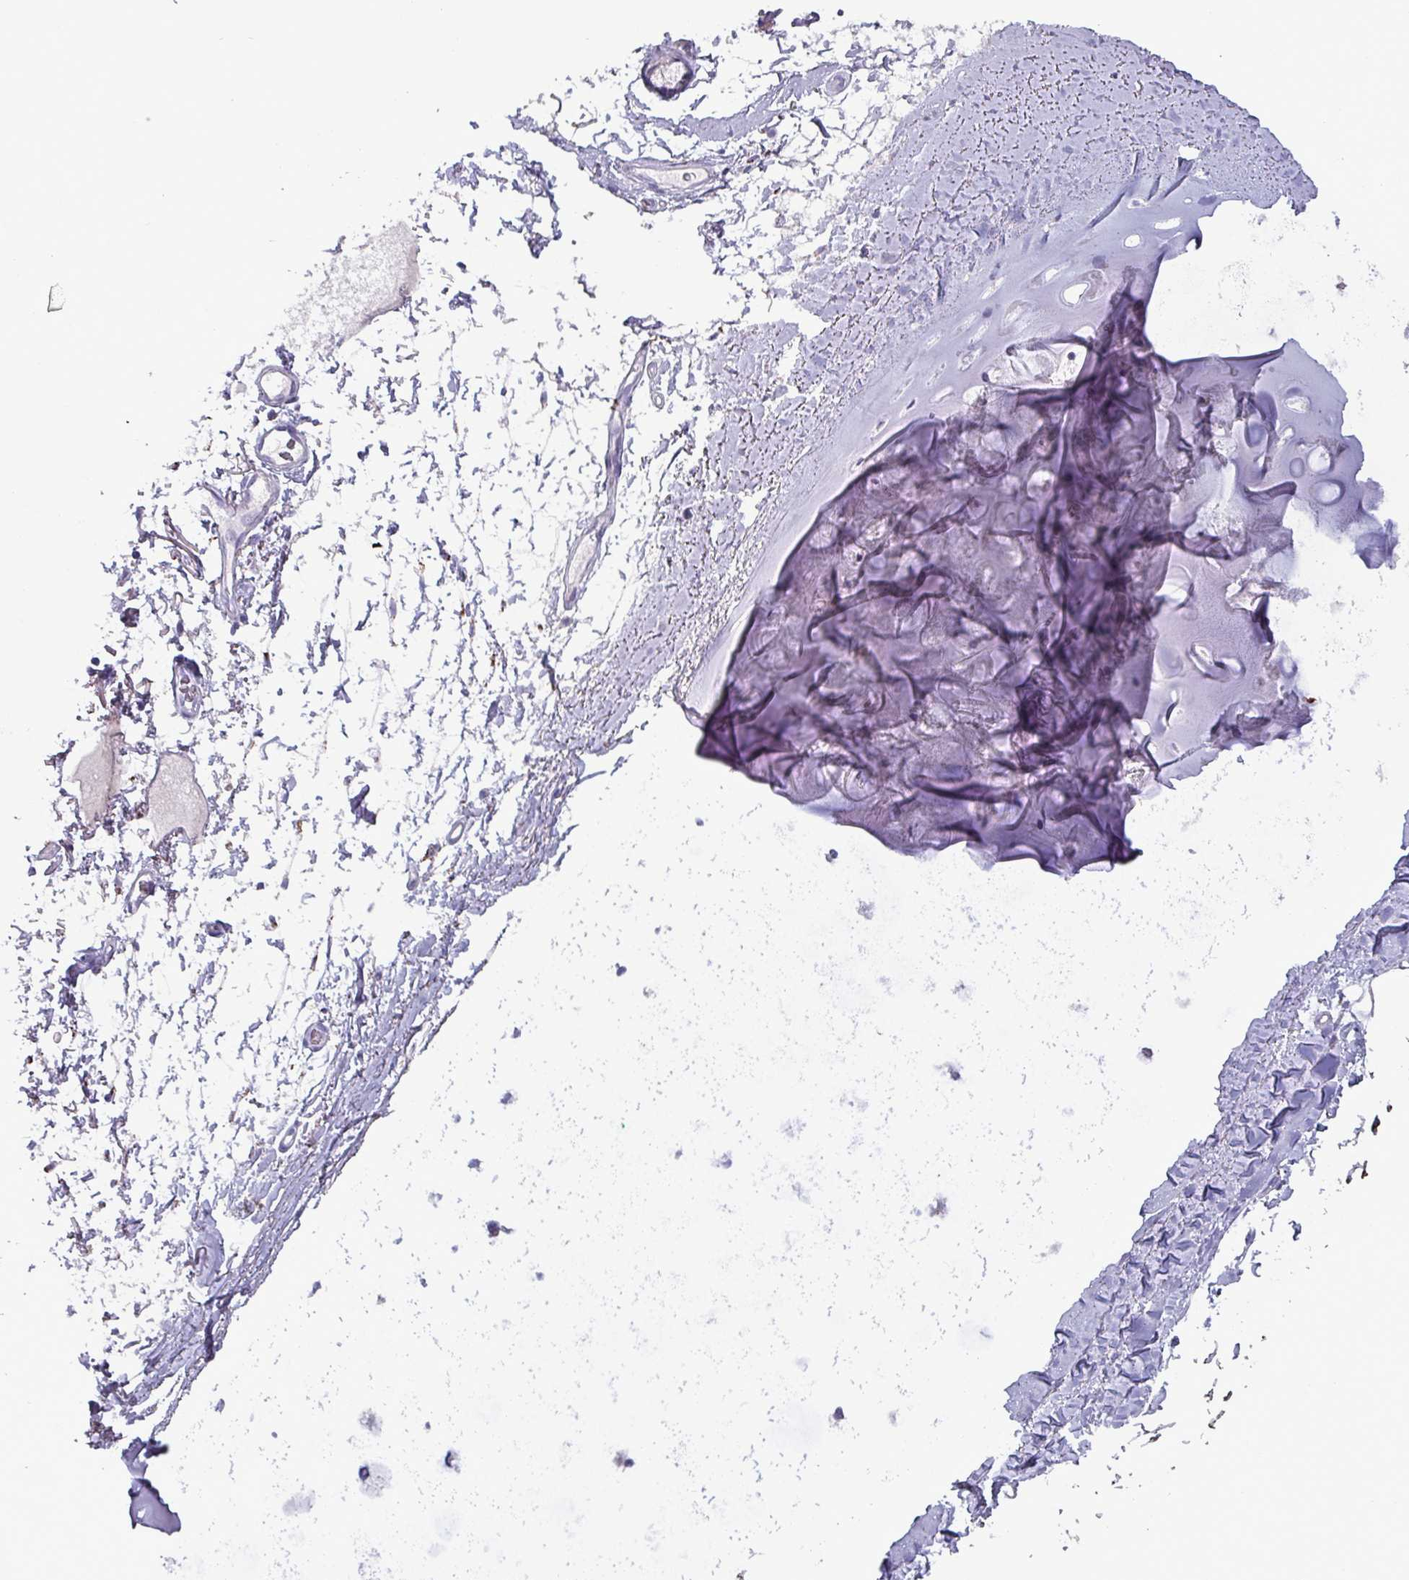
{"staining": {"intensity": "negative", "quantity": "none", "location": "none"}, "tissue": "adipose tissue", "cell_type": "Adipocytes", "image_type": "normal", "snomed": [{"axis": "morphology", "description": "Normal tissue, NOS"}, {"axis": "topography", "description": "Cartilage tissue"}, {"axis": "topography", "description": "Bronchus"}], "caption": "DAB immunohistochemical staining of unremarkable adipose tissue reveals no significant positivity in adipocytes.", "gene": "HSD3B7", "patient": {"sex": "female", "age": 72}}